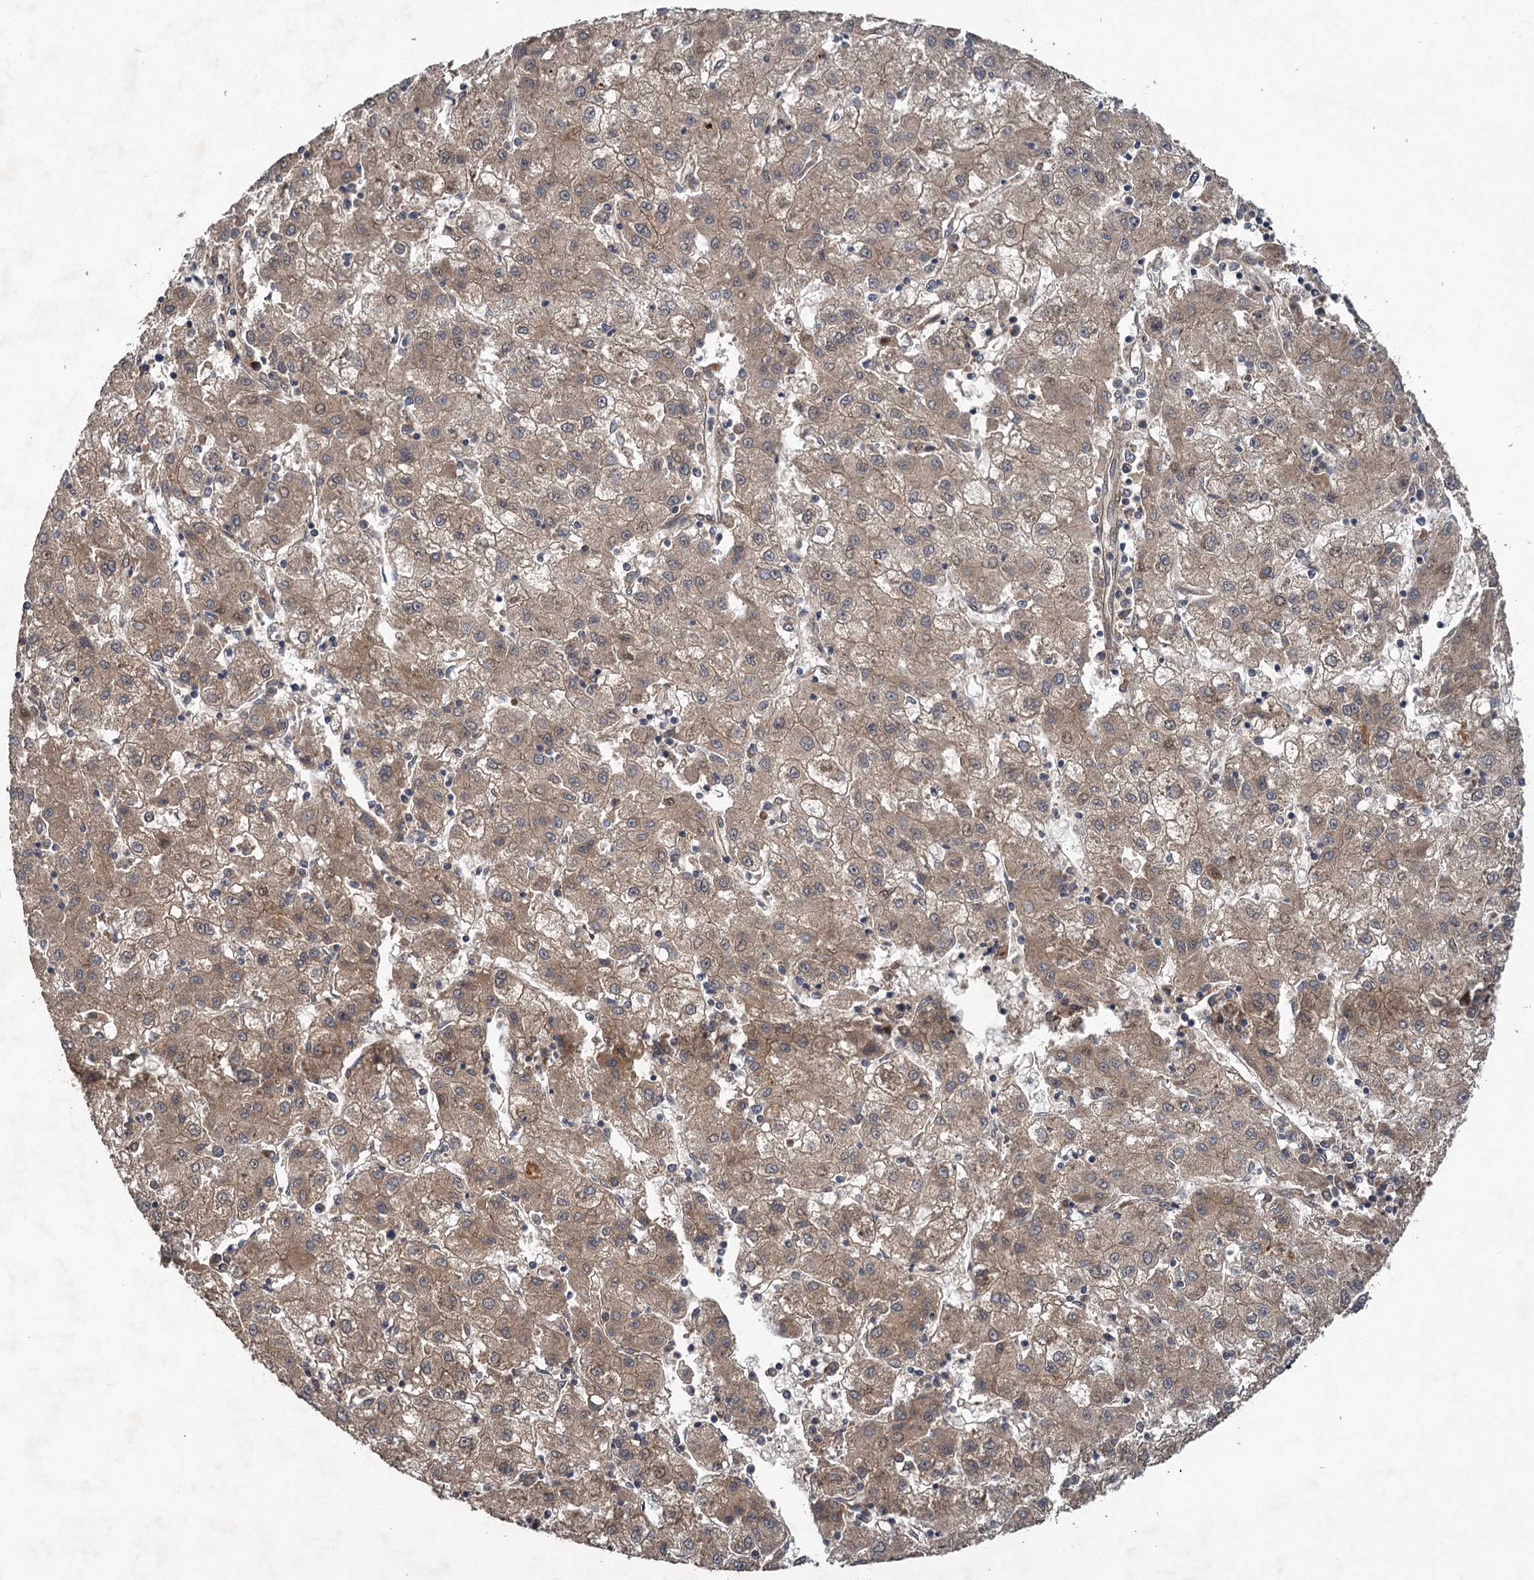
{"staining": {"intensity": "moderate", "quantity": ">75%", "location": "cytoplasmic/membranous"}, "tissue": "liver cancer", "cell_type": "Tumor cells", "image_type": "cancer", "snomed": [{"axis": "morphology", "description": "Carcinoma, Hepatocellular, NOS"}, {"axis": "topography", "description": "Liver"}], "caption": "The micrograph demonstrates staining of liver hepatocellular carcinoma, revealing moderate cytoplasmic/membranous protein positivity (brown color) within tumor cells. Ihc stains the protein in brown and the nuclei are stained blue.", "gene": "NUDT22", "patient": {"sex": "male", "age": 72}}